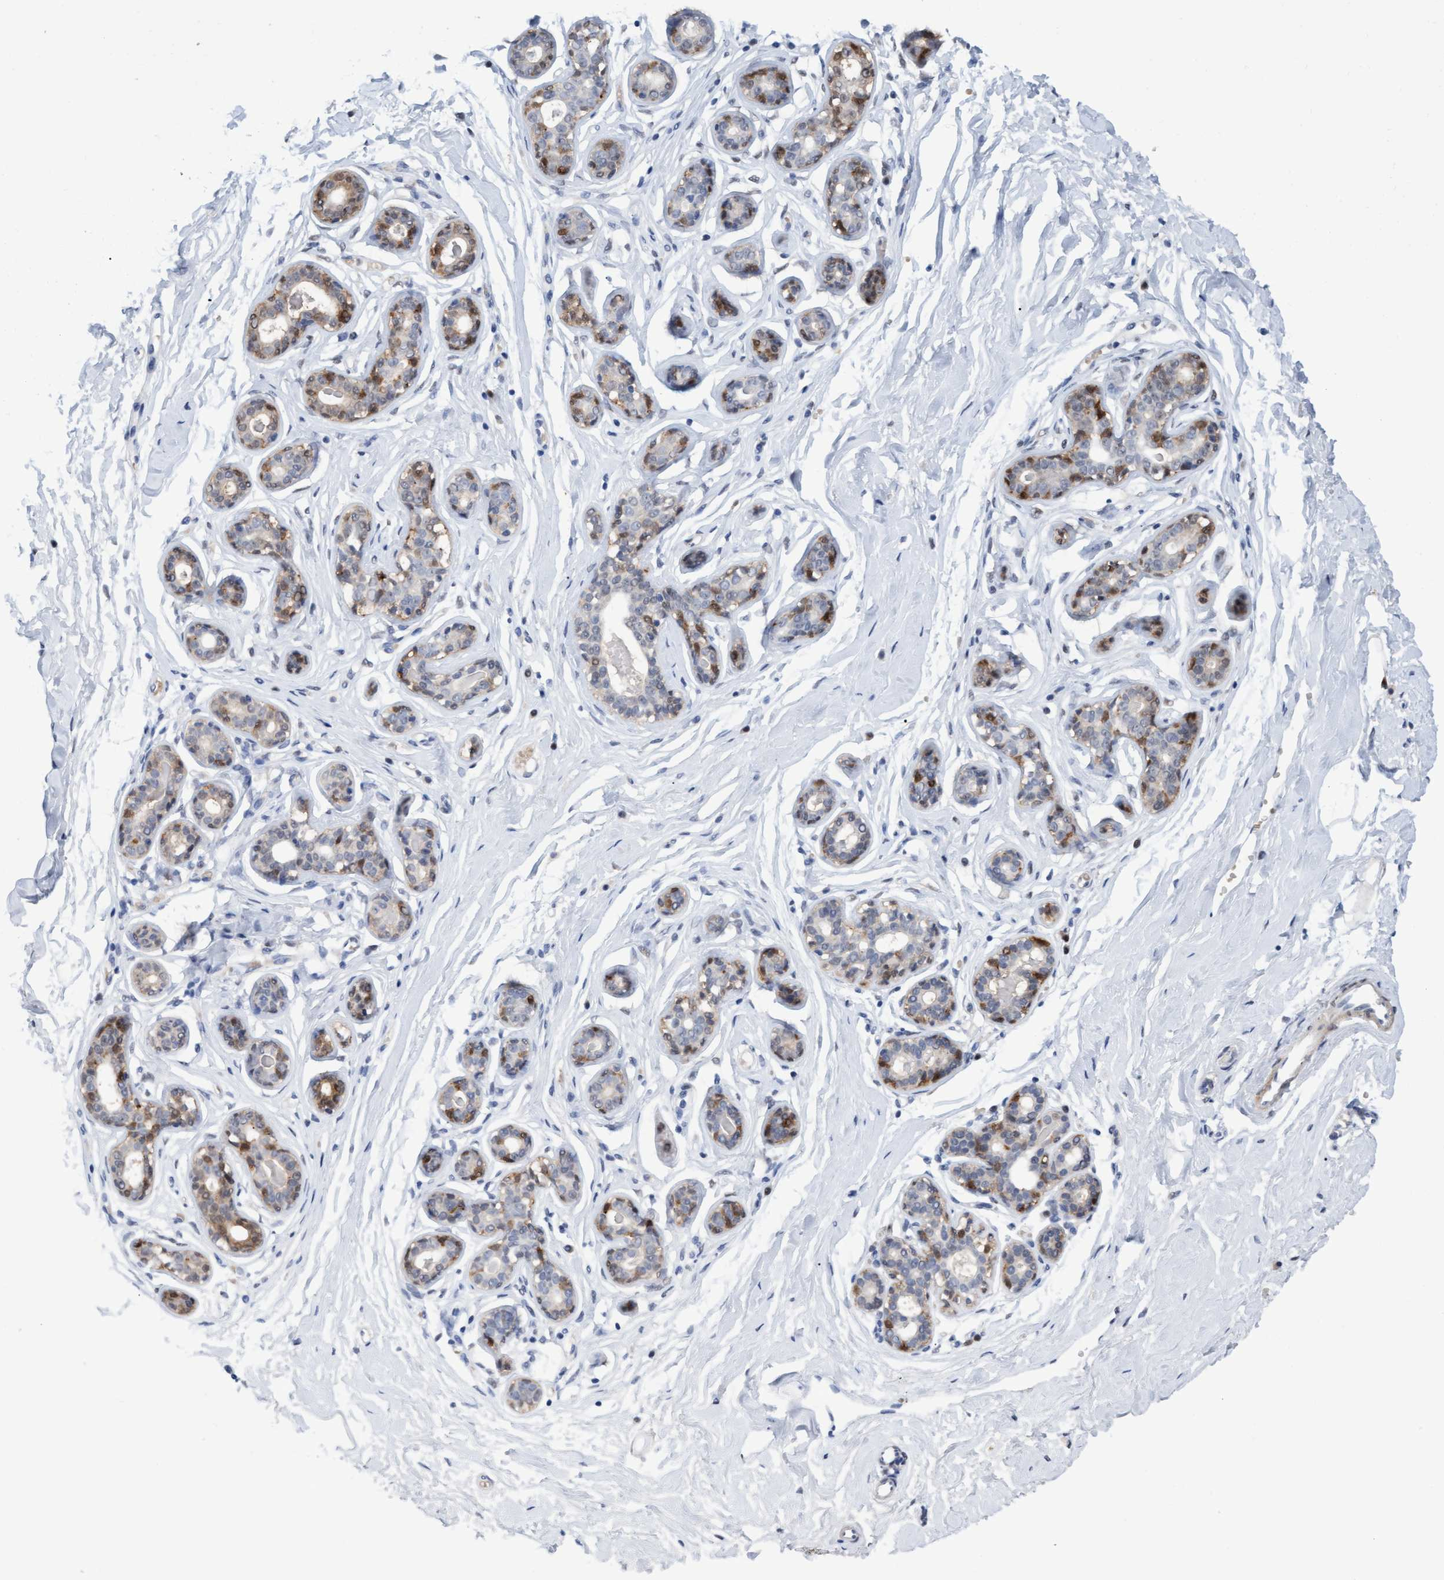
{"staining": {"intensity": "moderate", "quantity": ">75%", "location": "nuclear"}, "tissue": "breast", "cell_type": "Adipocytes", "image_type": "normal", "snomed": [{"axis": "morphology", "description": "Normal tissue, NOS"}, {"axis": "topography", "description": "Breast"}], "caption": "Immunohistochemistry of unremarkable breast exhibits medium levels of moderate nuclear expression in approximately >75% of adipocytes. The protein of interest is stained brown, and the nuclei are stained in blue (DAB IHC with brightfield microscopy, high magnification).", "gene": "PINX1", "patient": {"sex": "female", "age": 23}}